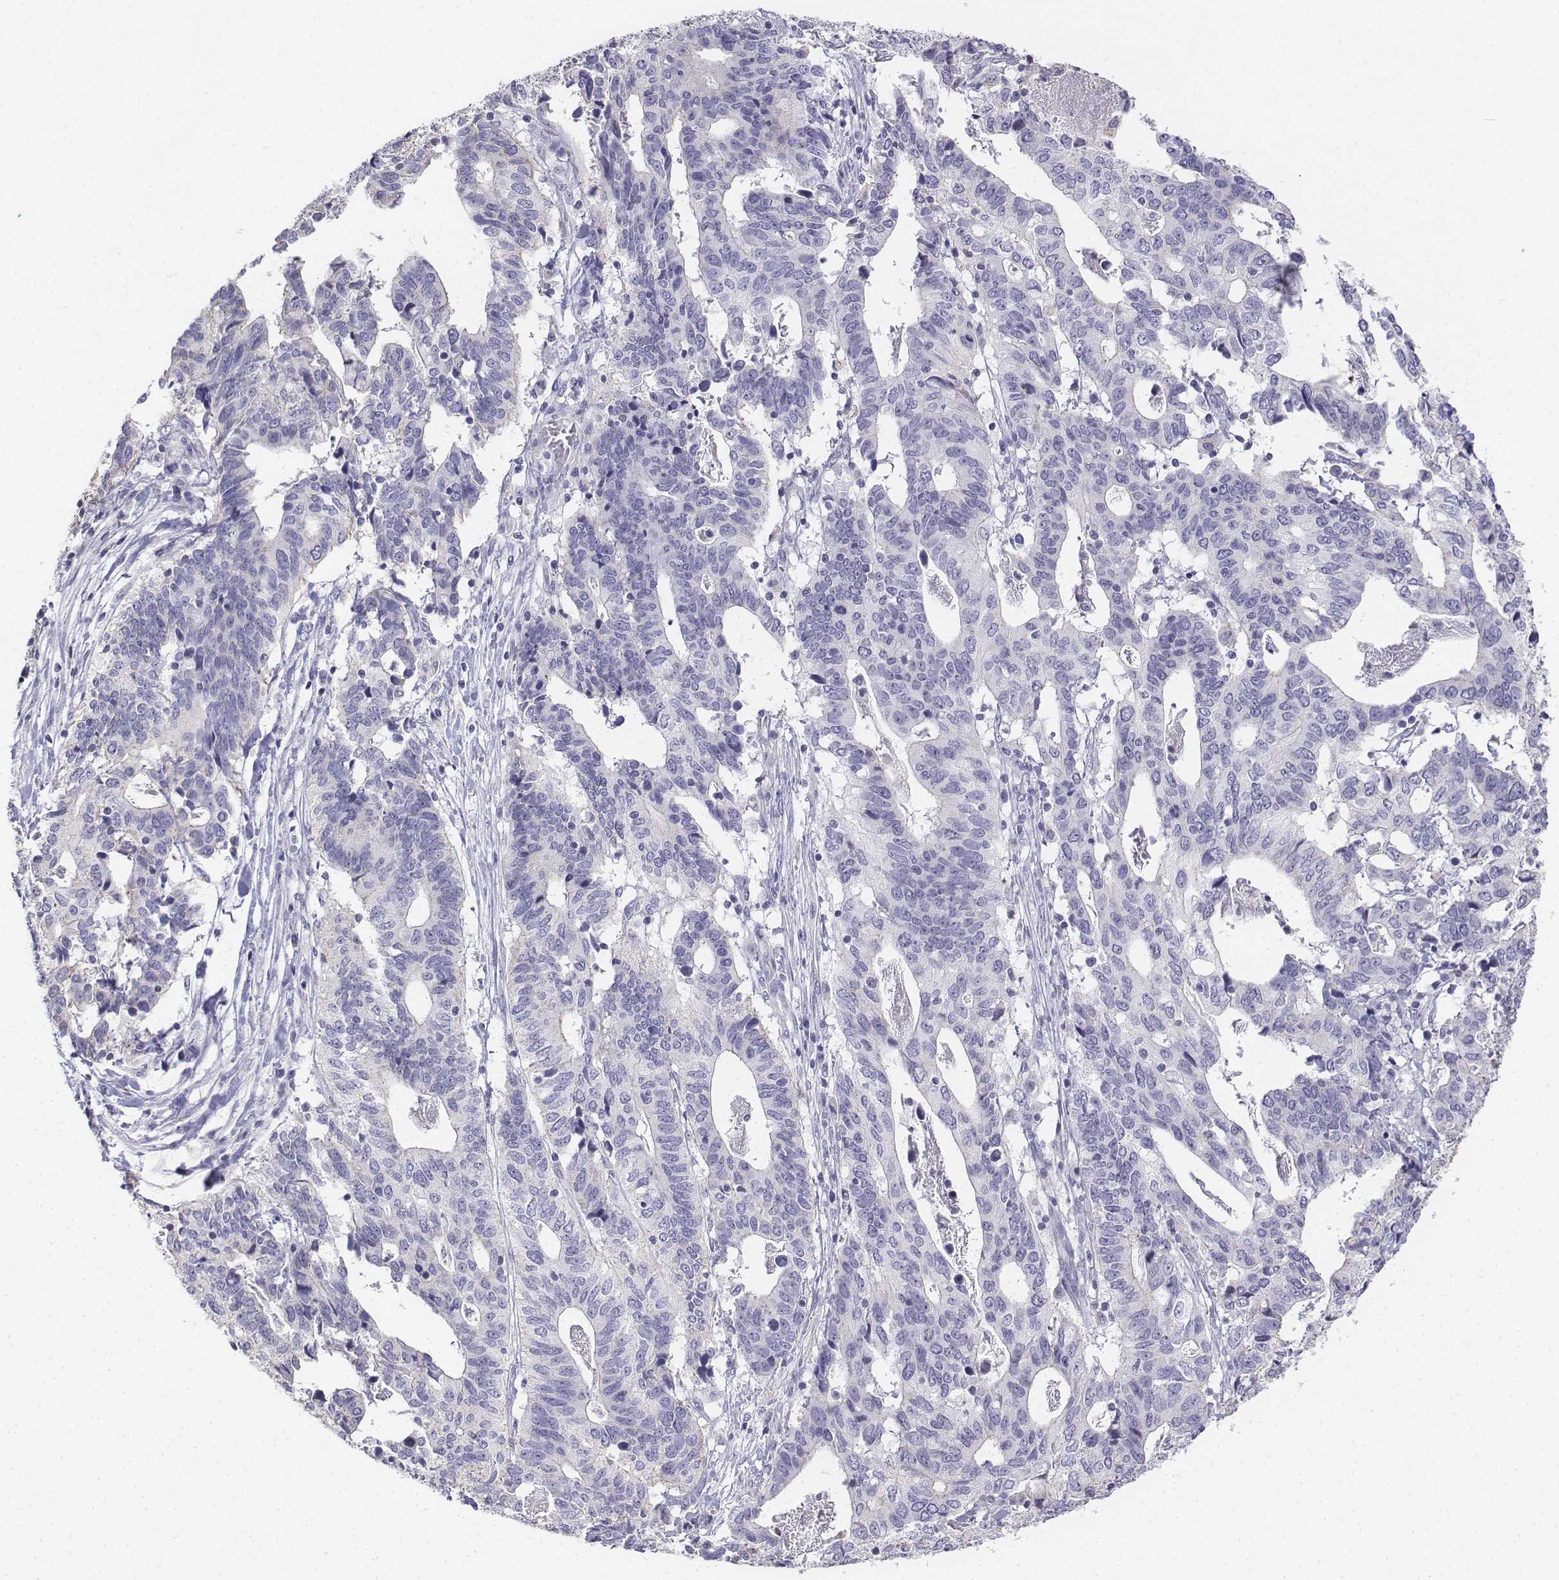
{"staining": {"intensity": "negative", "quantity": "none", "location": "none"}, "tissue": "stomach cancer", "cell_type": "Tumor cells", "image_type": "cancer", "snomed": [{"axis": "morphology", "description": "Adenocarcinoma, NOS"}, {"axis": "topography", "description": "Stomach, upper"}], "caption": "A high-resolution micrograph shows immunohistochemistry staining of stomach cancer (adenocarcinoma), which reveals no significant staining in tumor cells.", "gene": "LGSN", "patient": {"sex": "female", "age": 67}}